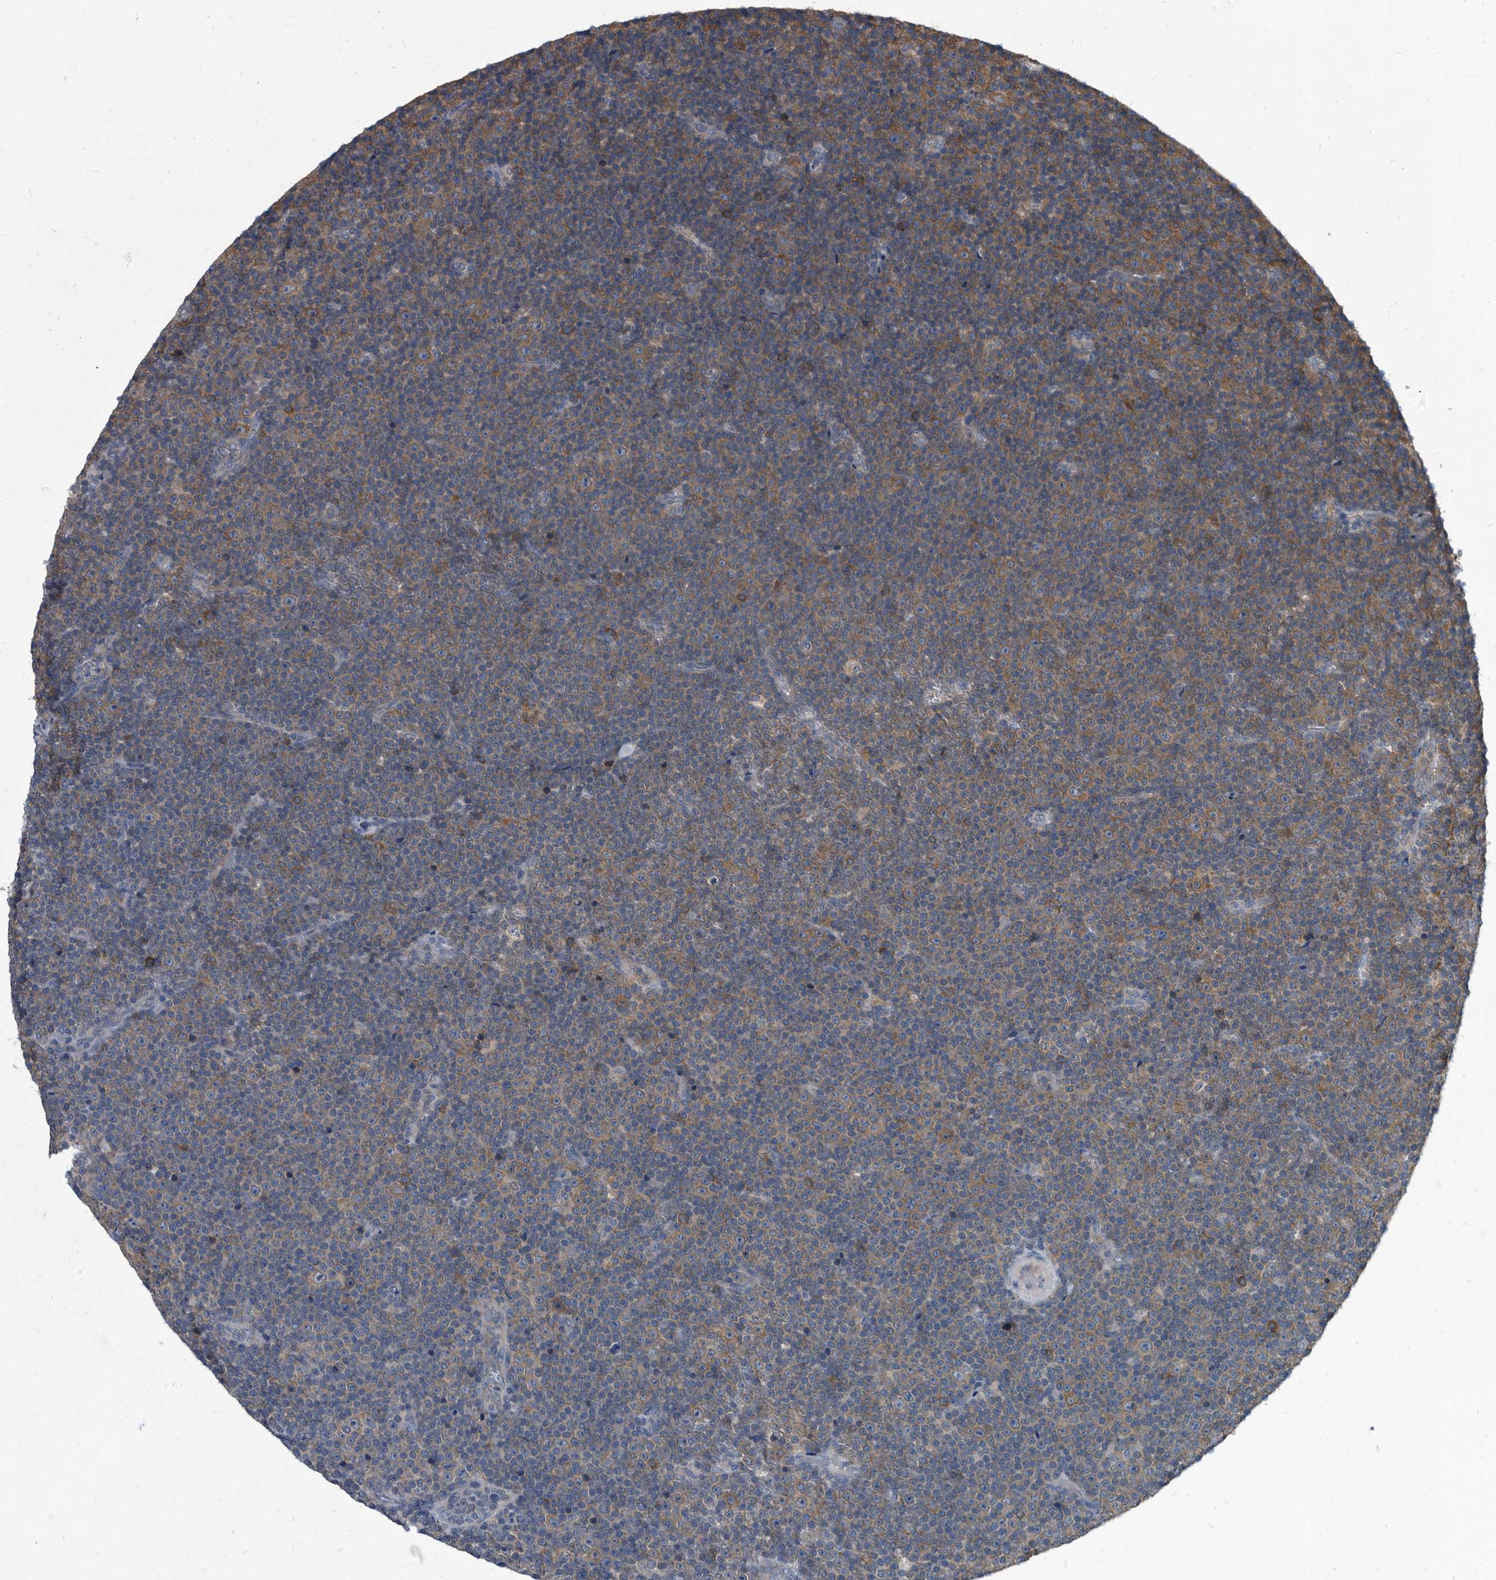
{"staining": {"intensity": "weak", "quantity": "25%-75%", "location": "cytoplasmic/membranous"}, "tissue": "lymphoma", "cell_type": "Tumor cells", "image_type": "cancer", "snomed": [{"axis": "morphology", "description": "Malignant lymphoma, non-Hodgkin's type, Low grade"}, {"axis": "topography", "description": "Lymph node"}], "caption": "Immunohistochemistry (IHC) (DAB (3,3'-diaminobenzidine)) staining of low-grade malignant lymphoma, non-Hodgkin's type demonstrates weak cytoplasmic/membranous protein expression in approximately 25%-75% of tumor cells.", "gene": "CDV3", "patient": {"sex": "female", "age": 67}}